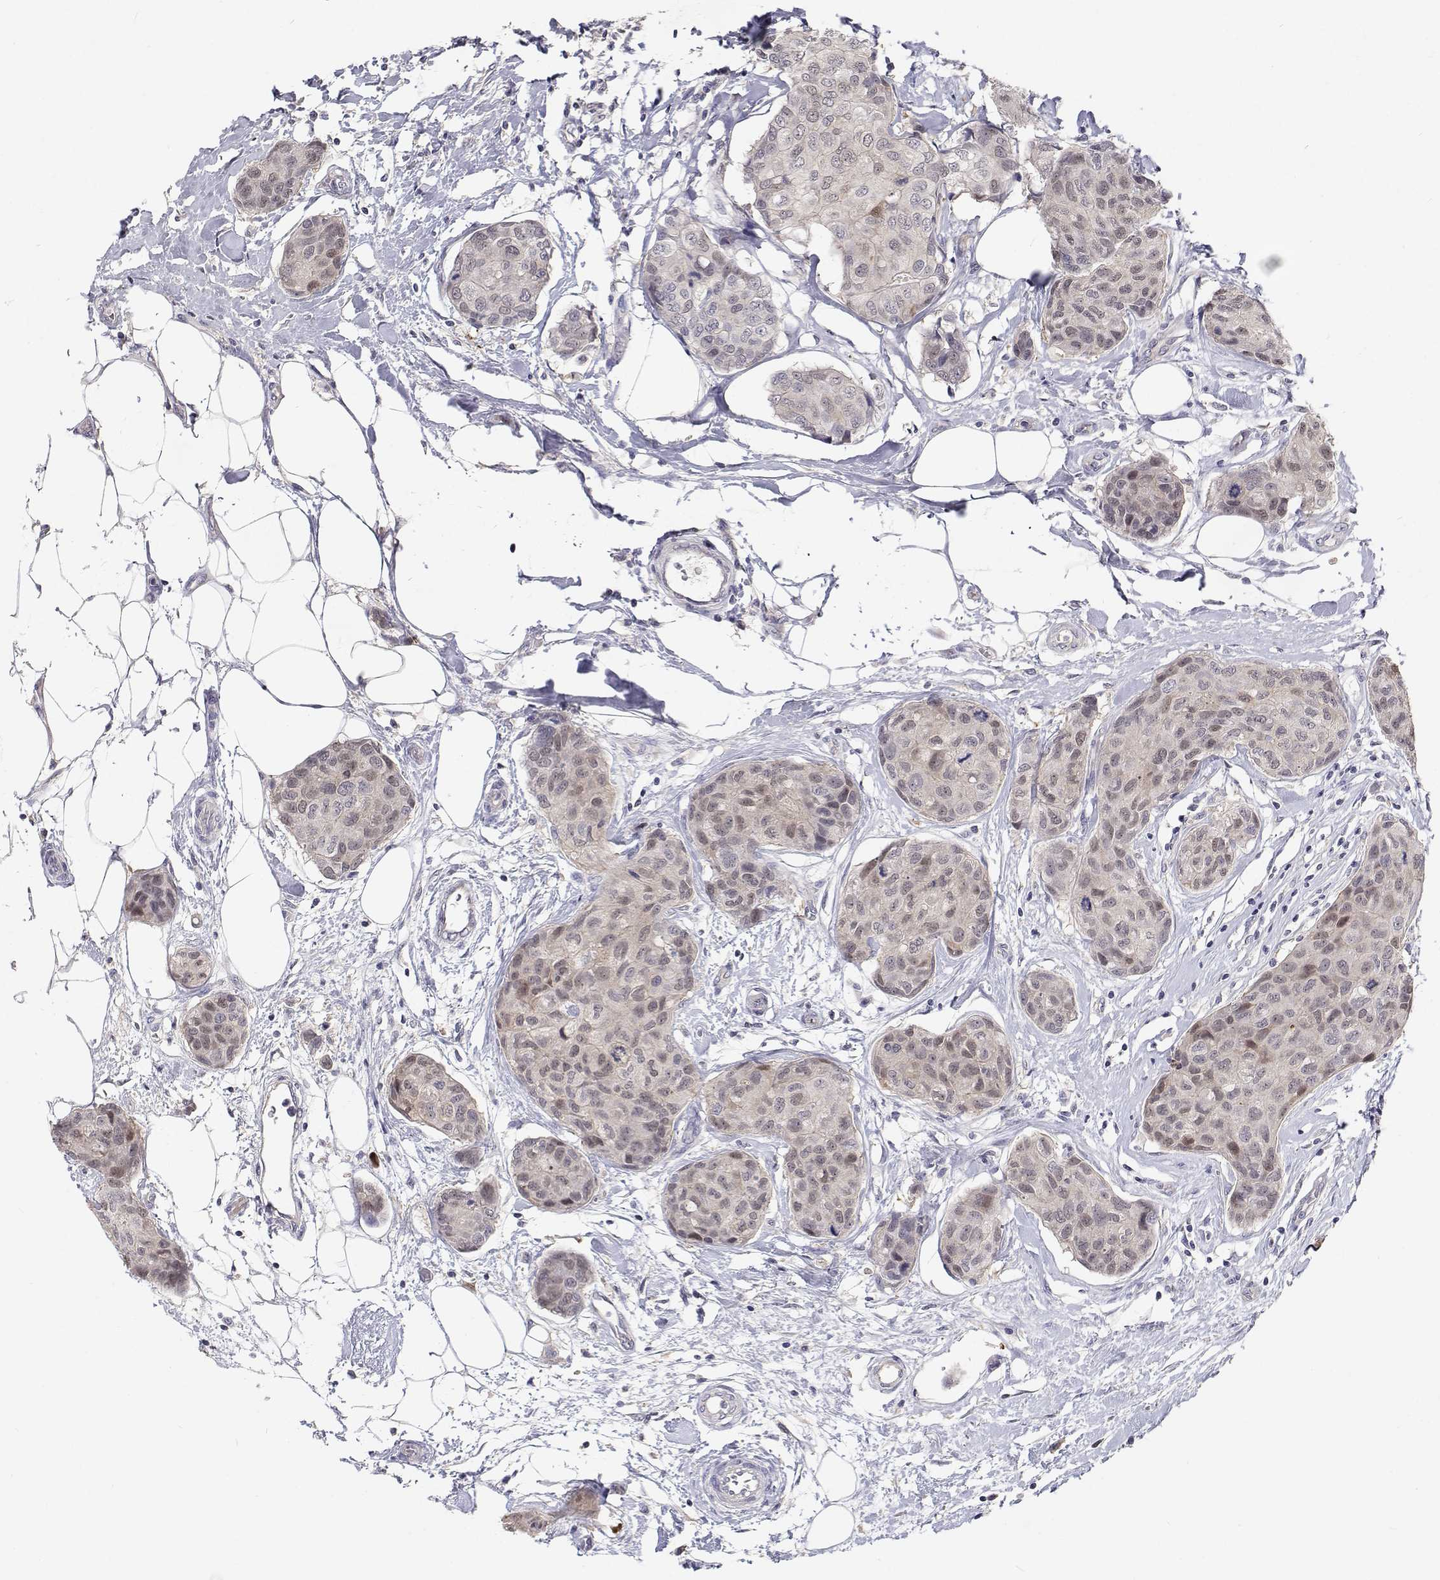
{"staining": {"intensity": "weak", "quantity": "25%-75%", "location": "nuclear"}, "tissue": "breast cancer", "cell_type": "Tumor cells", "image_type": "cancer", "snomed": [{"axis": "morphology", "description": "Duct carcinoma"}, {"axis": "topography", "description": "Breast"}], "caption": "A brown stain highlights weak nuclear positivity of a protein in breast cancer (infiltrating ductal carcinoma) tumor cells.", "gene": "MYPN", "patient": {"sex": "female", "age": 80}}